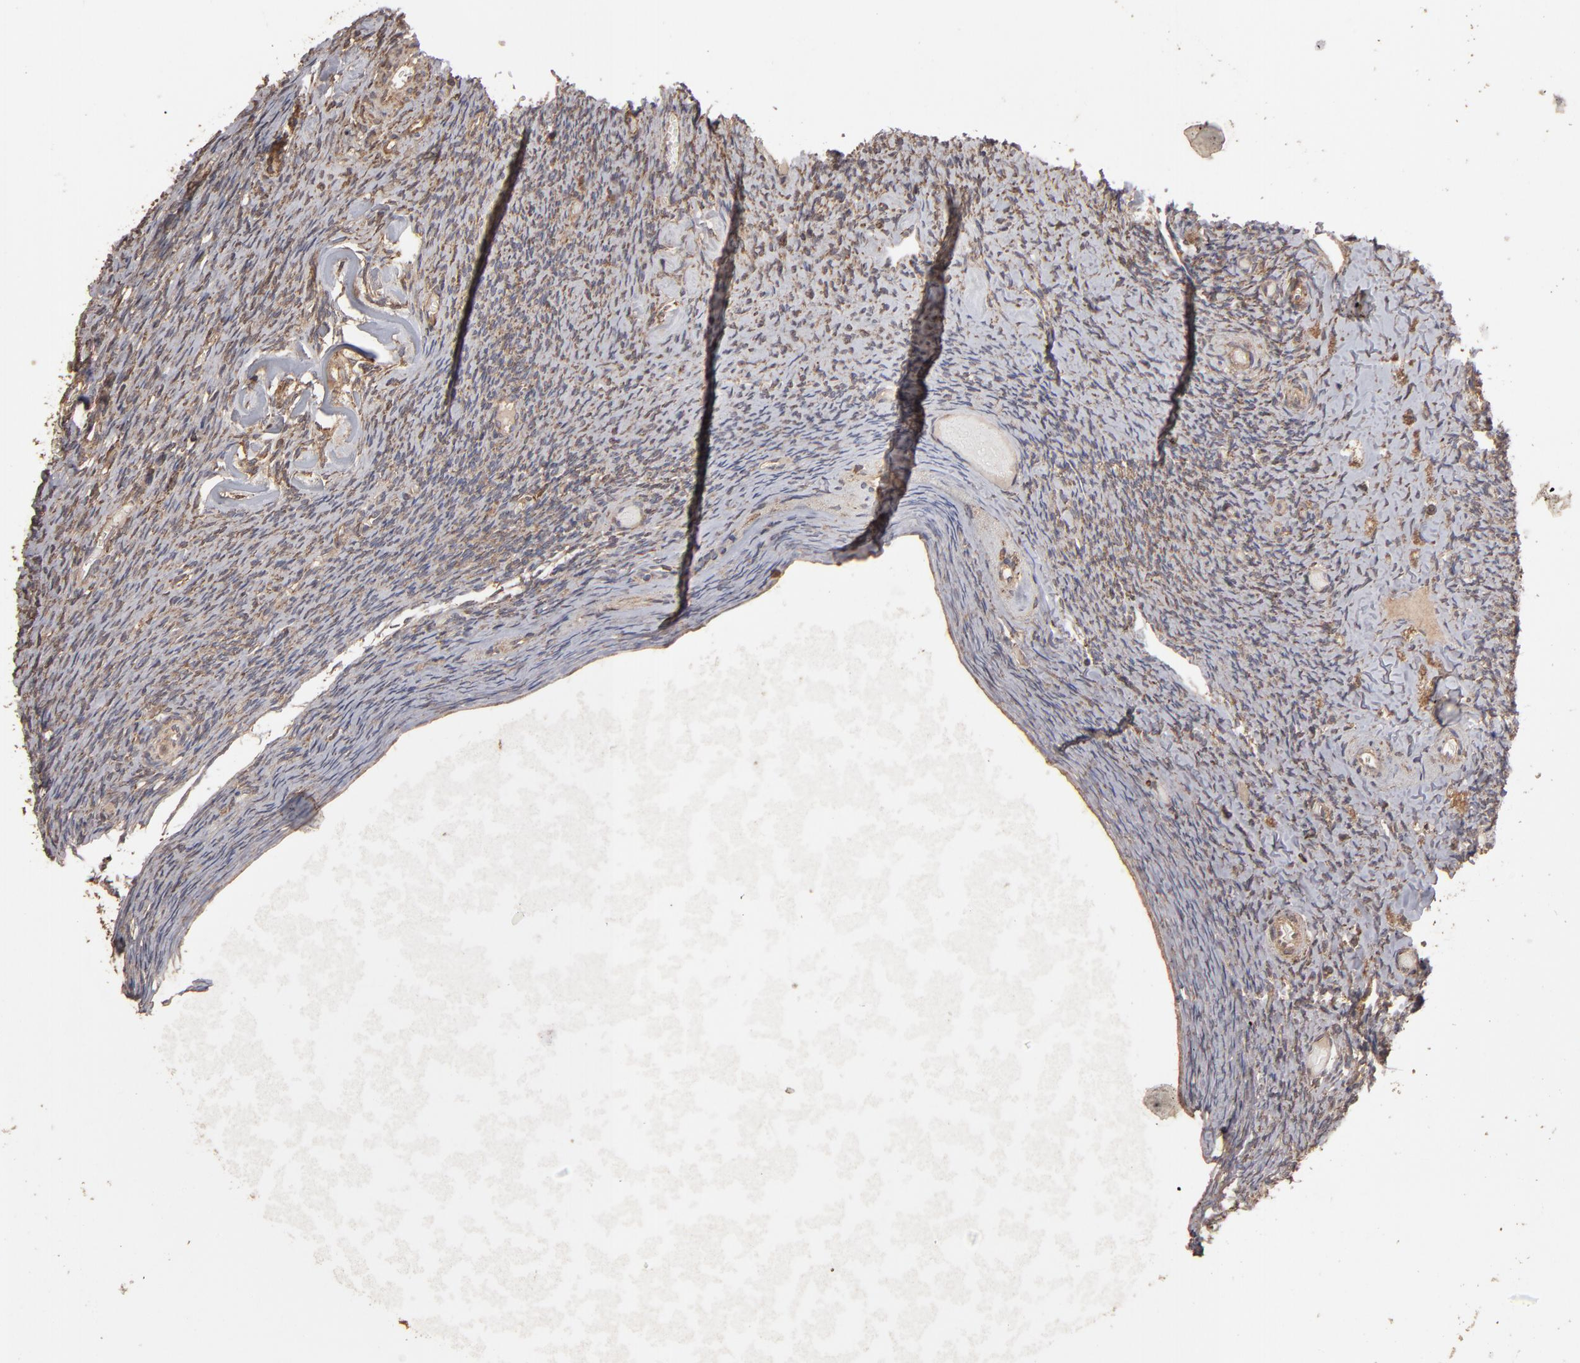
{"staining": {"intensity": "weak", "quantity": ">75%", "location": "cytoplasmic/membranous"}, "tissue": "ovary", "cell_type": "Ovarian stroma cells", "image_type": "normal", "snomed": [{"axis": "morphology", "description": "Normal tissue, NOS"}, {"axis": "topography", "description": "Ovary"}], "caption": "A micrograph showing weak cytoplasmic/membranous expression in approximately >75% of ovarian stroma cells in unremarkable ovary, as visualized by brown immunohistochemical staining.", "gene": "MMP2", "patient": {"sex": "female", "age": 60}}